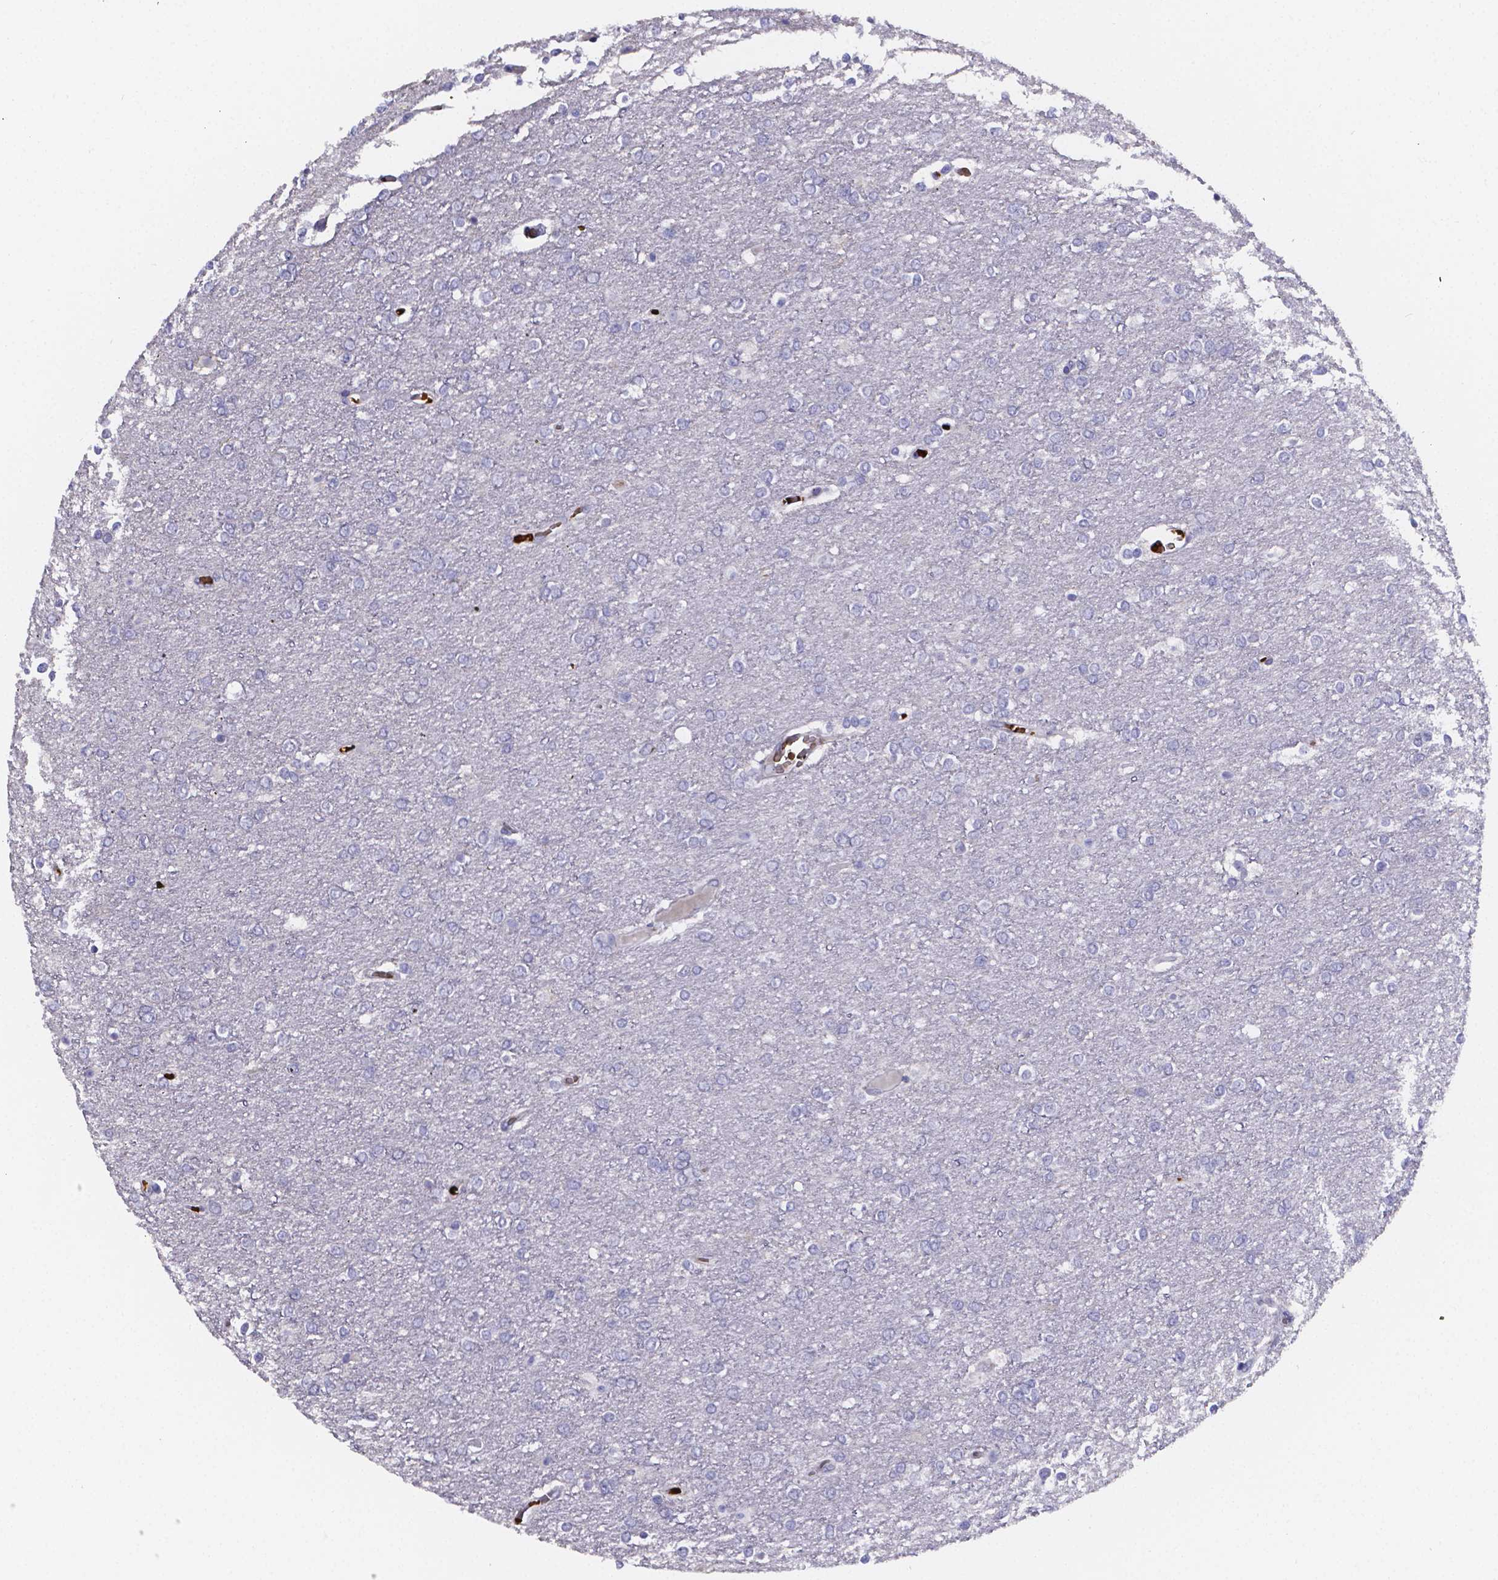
{"staining": {"intensity": "negative", "quantity": "none", "location": "none"}, "tissue": "glioma", "cell_type": "Tumor cells", "image_type": "cancer", "snomed": [{"axis": "morphology", "description": "Glioma, malignant, High grade"}, {"axis": "topography", "description": "Brain"}], "caption": "This is an immunohistochemistry photomicrograph of human glioma. There is no staining in tumor cells.", "gene": "GABRA3", "patient": {"sex": "female", "age": 61}}